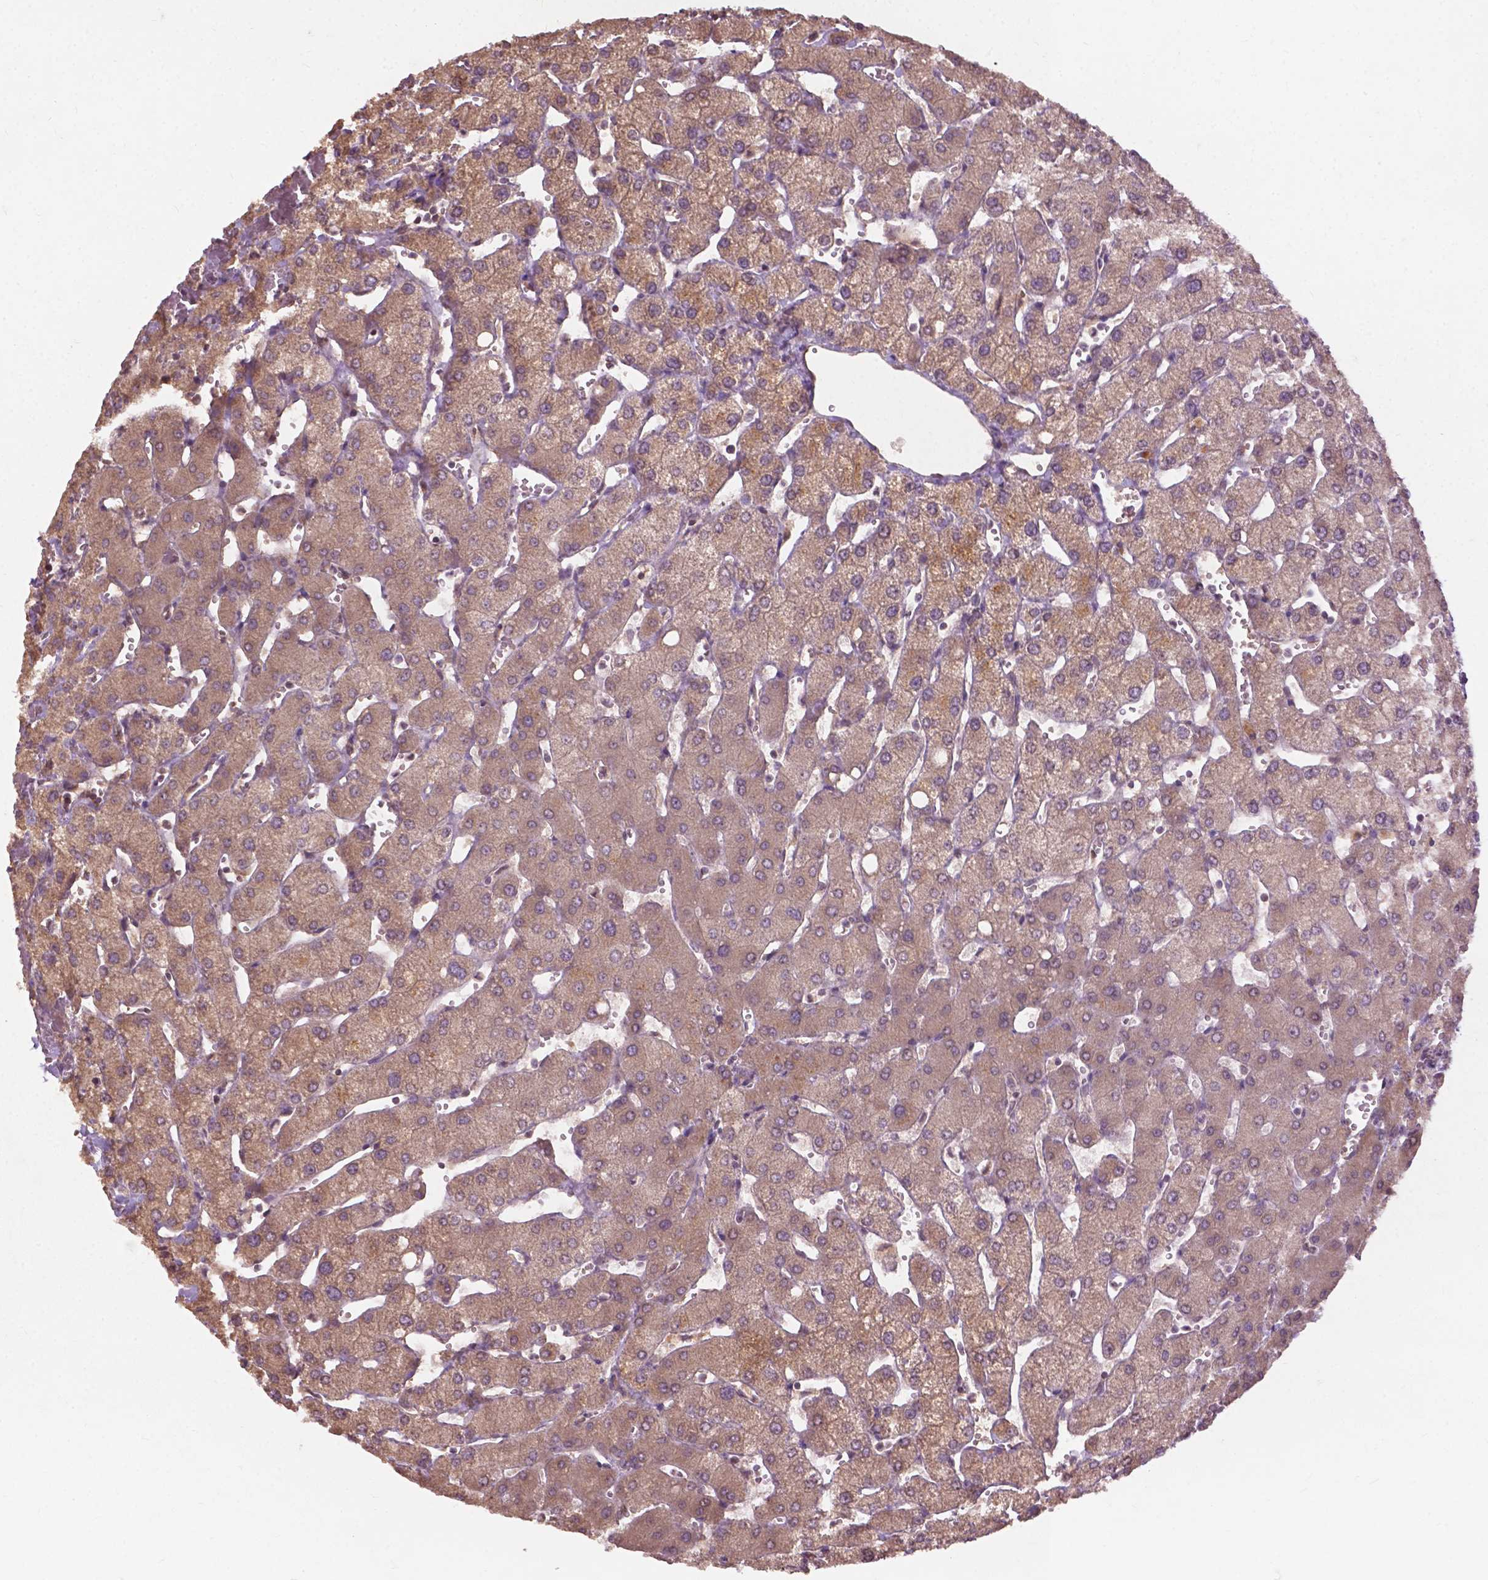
{"staining": {"intensity": "weak", "quantity": "<25%", "location": "cytoplasmic/membranous"}, "tissue": "liver", "cell_type": "Cholangiocytes", "image_type": "normal", "snomed": [{"axis": "morphology", "description": "Normal tissue, NOS"}, {"axis": "topography", "description": "Liver"}], "caption": "This is a image of IHC staining of benign liver, which shows no staining in cholangiocytes. The staining was performed using DAB (3,3'-diaminobenzidine) to visualize the protein expression in brown, while the nuclei were stained in blue with hematoxylin (Magnification: 20x).", "gene": "CDC42BPA", "patient": {"sex": "female", "age": 54}}